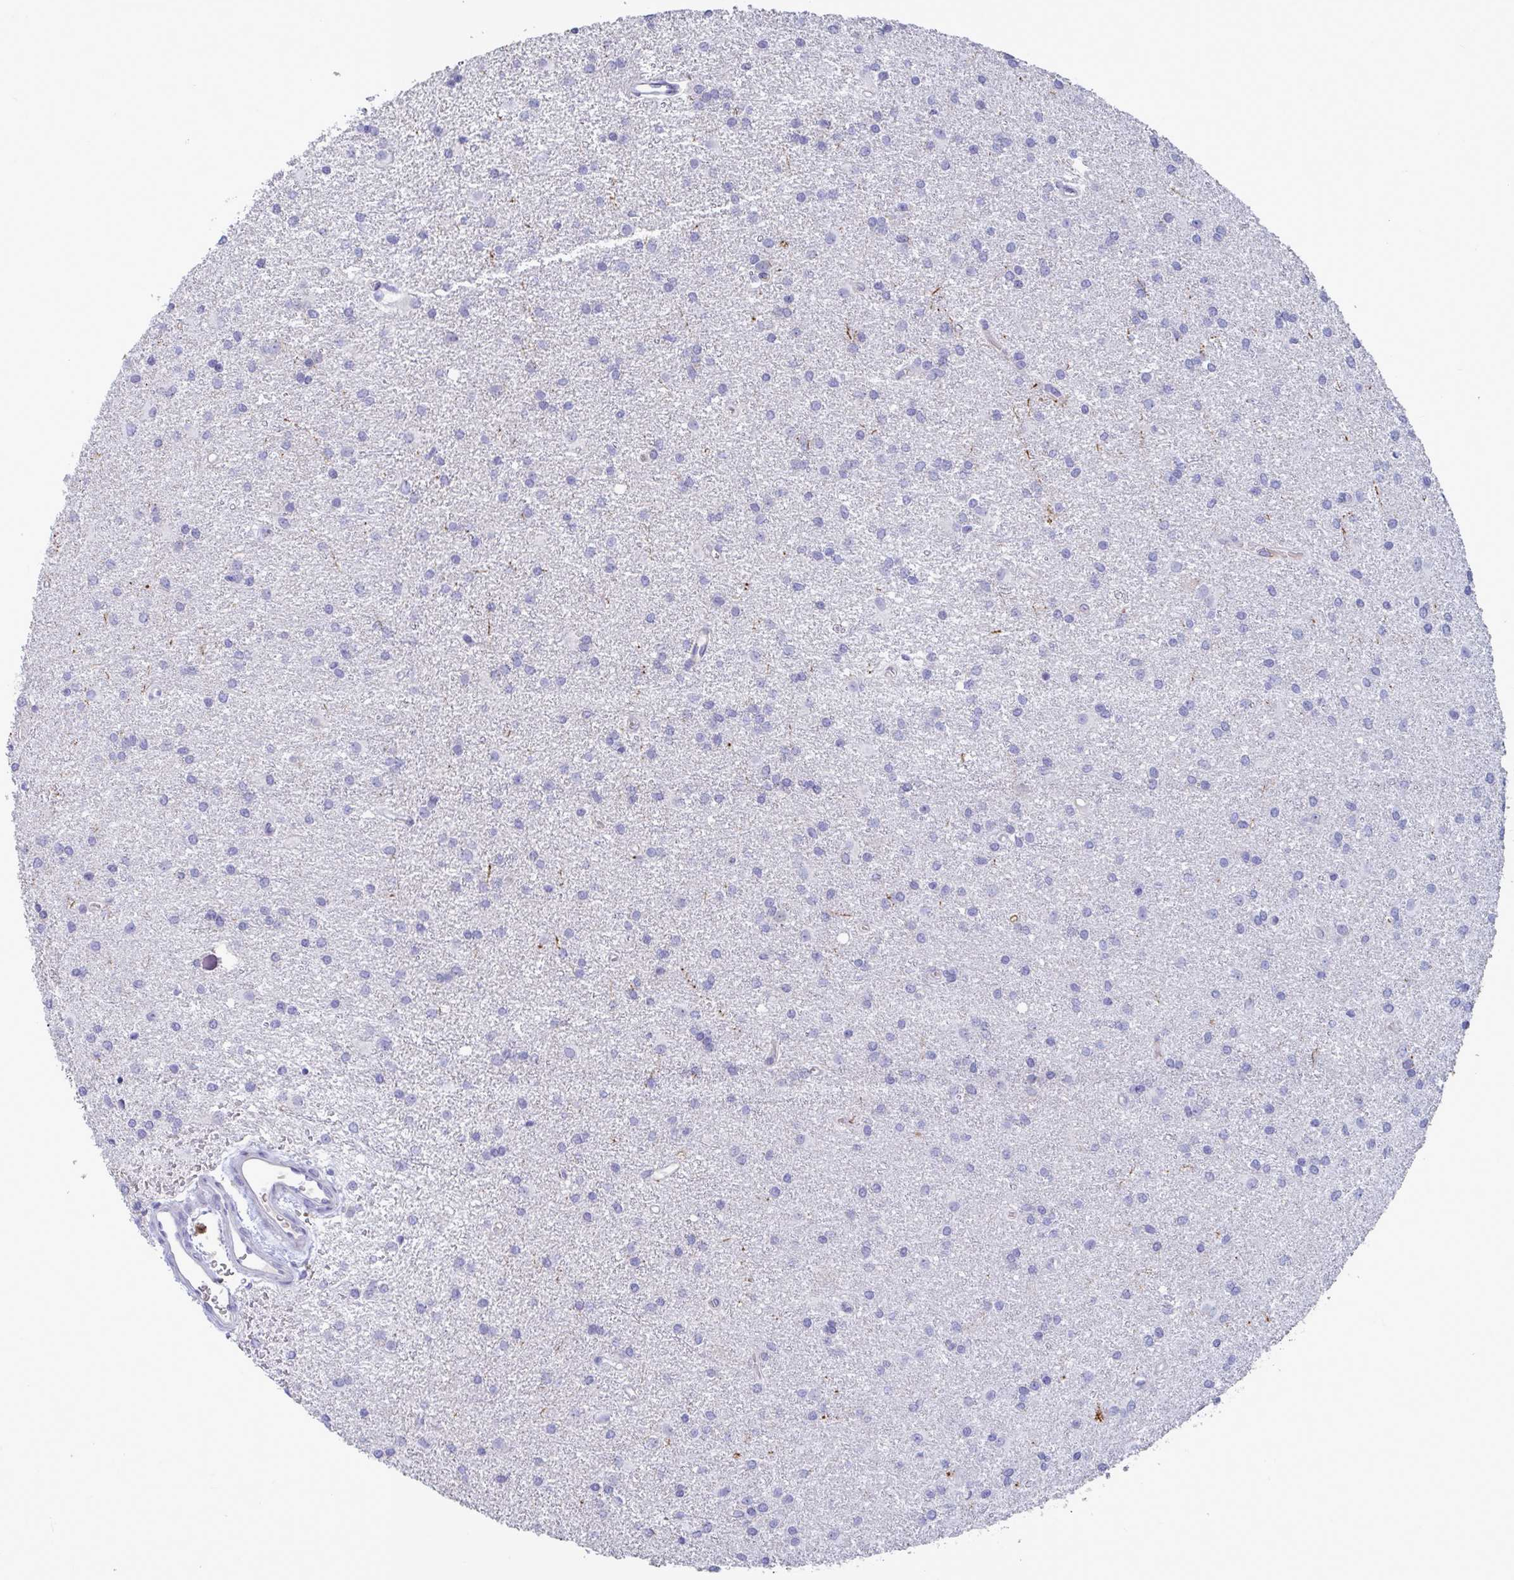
{"staining": {"intensity": "negative", "quantity": "none", "location": "none"}, "tissue": "glioma", "cell_type": "Tumor cells", "image_type": "cancer", "snomed": [{"axis": "morphology", "description": "Glioma, malignant, High grade"}, {"axis": "topography", "description": "Brain"}], "caption": "Tumor cells show no significant staining in glioma. (Brightfield microscopy of DAB (3,3'-diaminobenzidine) IHC at high magnification).", "gene": "TAS2R38", "patient": {"sex": "female", "age": 50}}